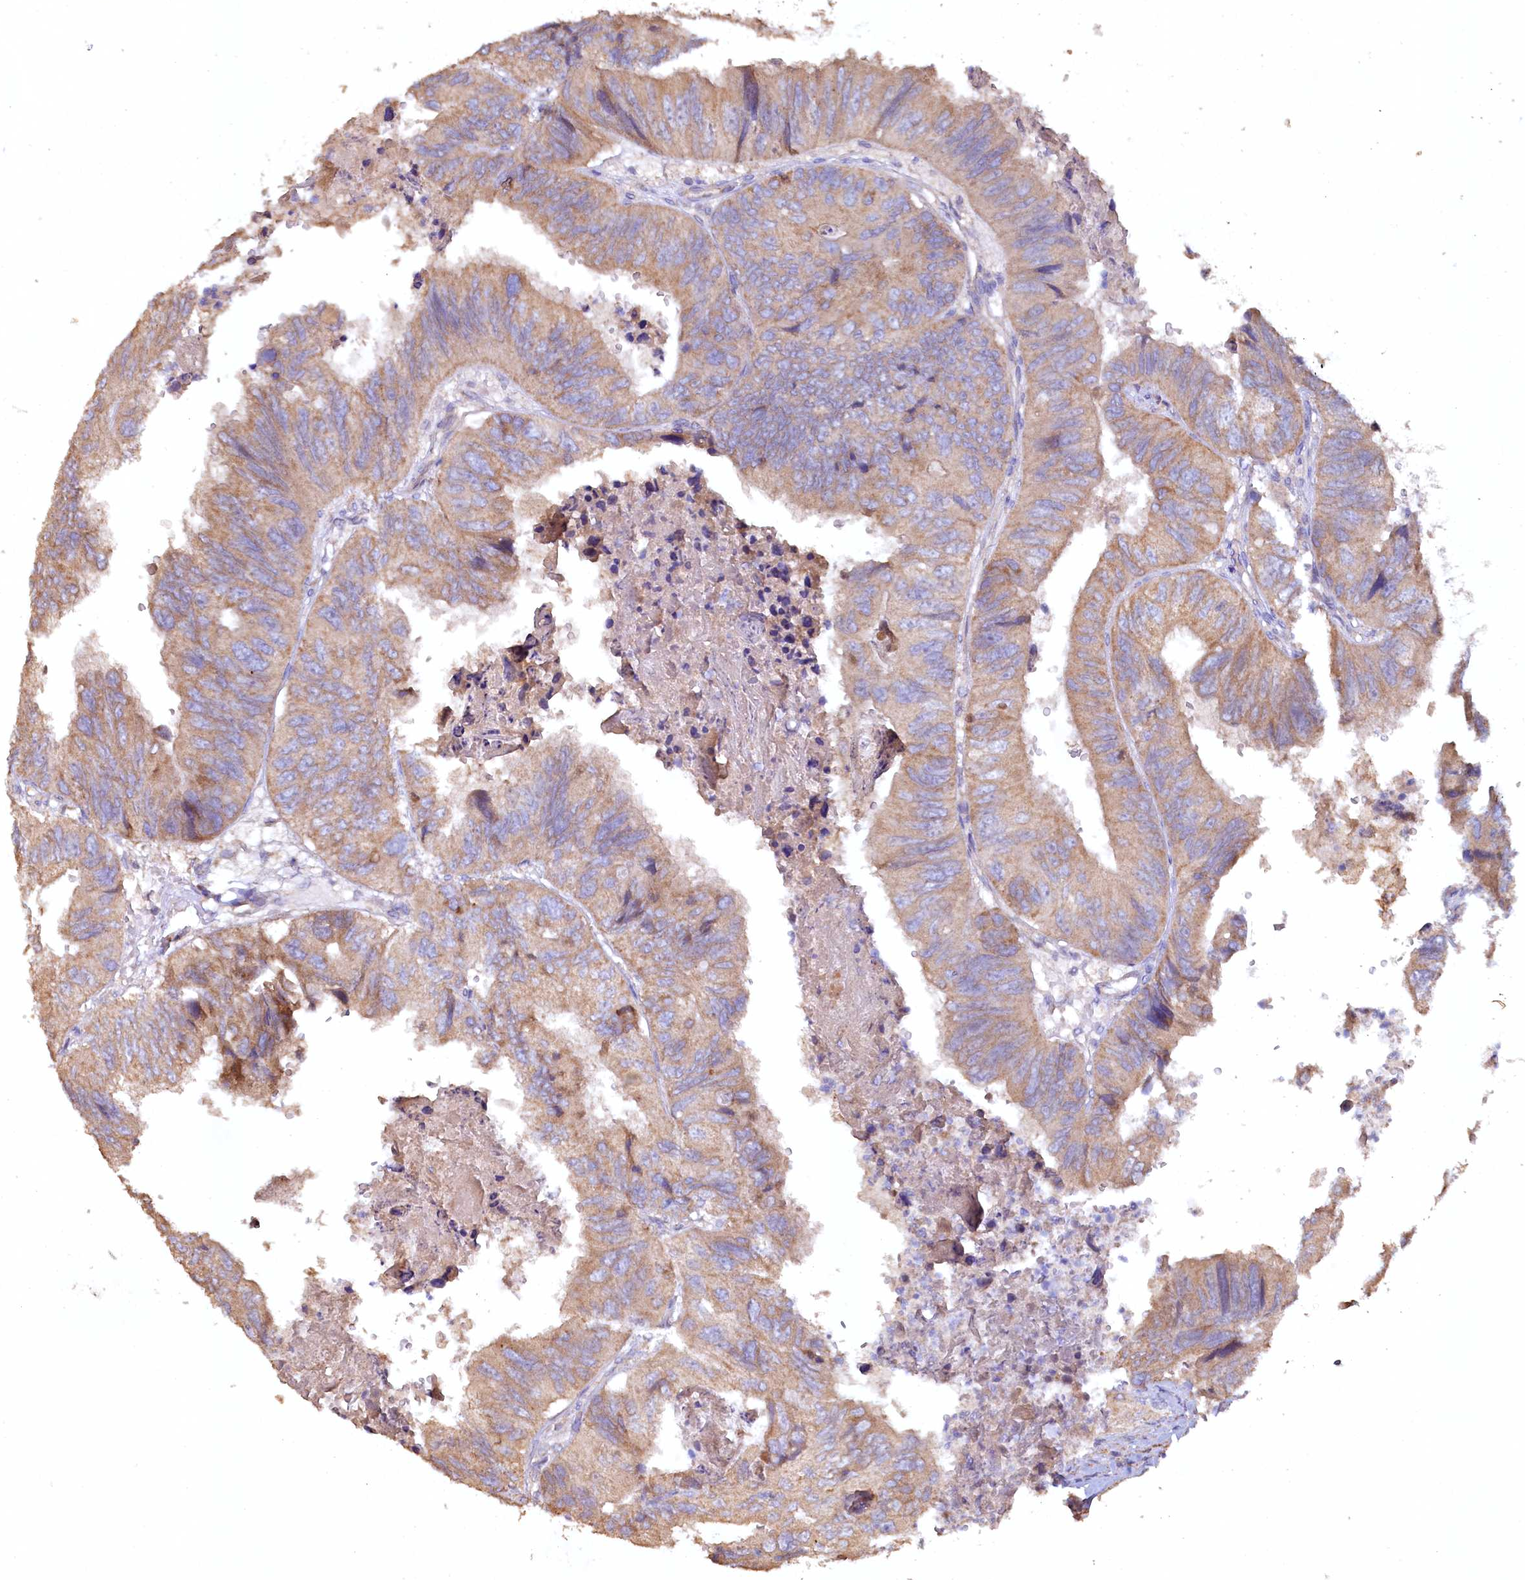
{"staining": {"intensity": "weak", "quantity": ">75%", "location": "cytoplasmic/membranous"}, "tissue": "colorectal cancer", "cell_type": "Tumor cells", "image_type": "cancer", "snomed": [{"axis": "morphology", "description": "Adenocarcinoma, NOS"}, {"axis": "topography", "description": "Rectum"}], "caption": "A high-resolution micrograph shows immunohistochemistry (IHC) staining of colorectal cancer (adenocarcinoma), which reveals weak cytoplasmic/membranous expression in approximately >75% of tumor cells. Nuclei are stained in blue.", "gene": "FUNDC1", "patient": {"sex": "male", "age": 63}}